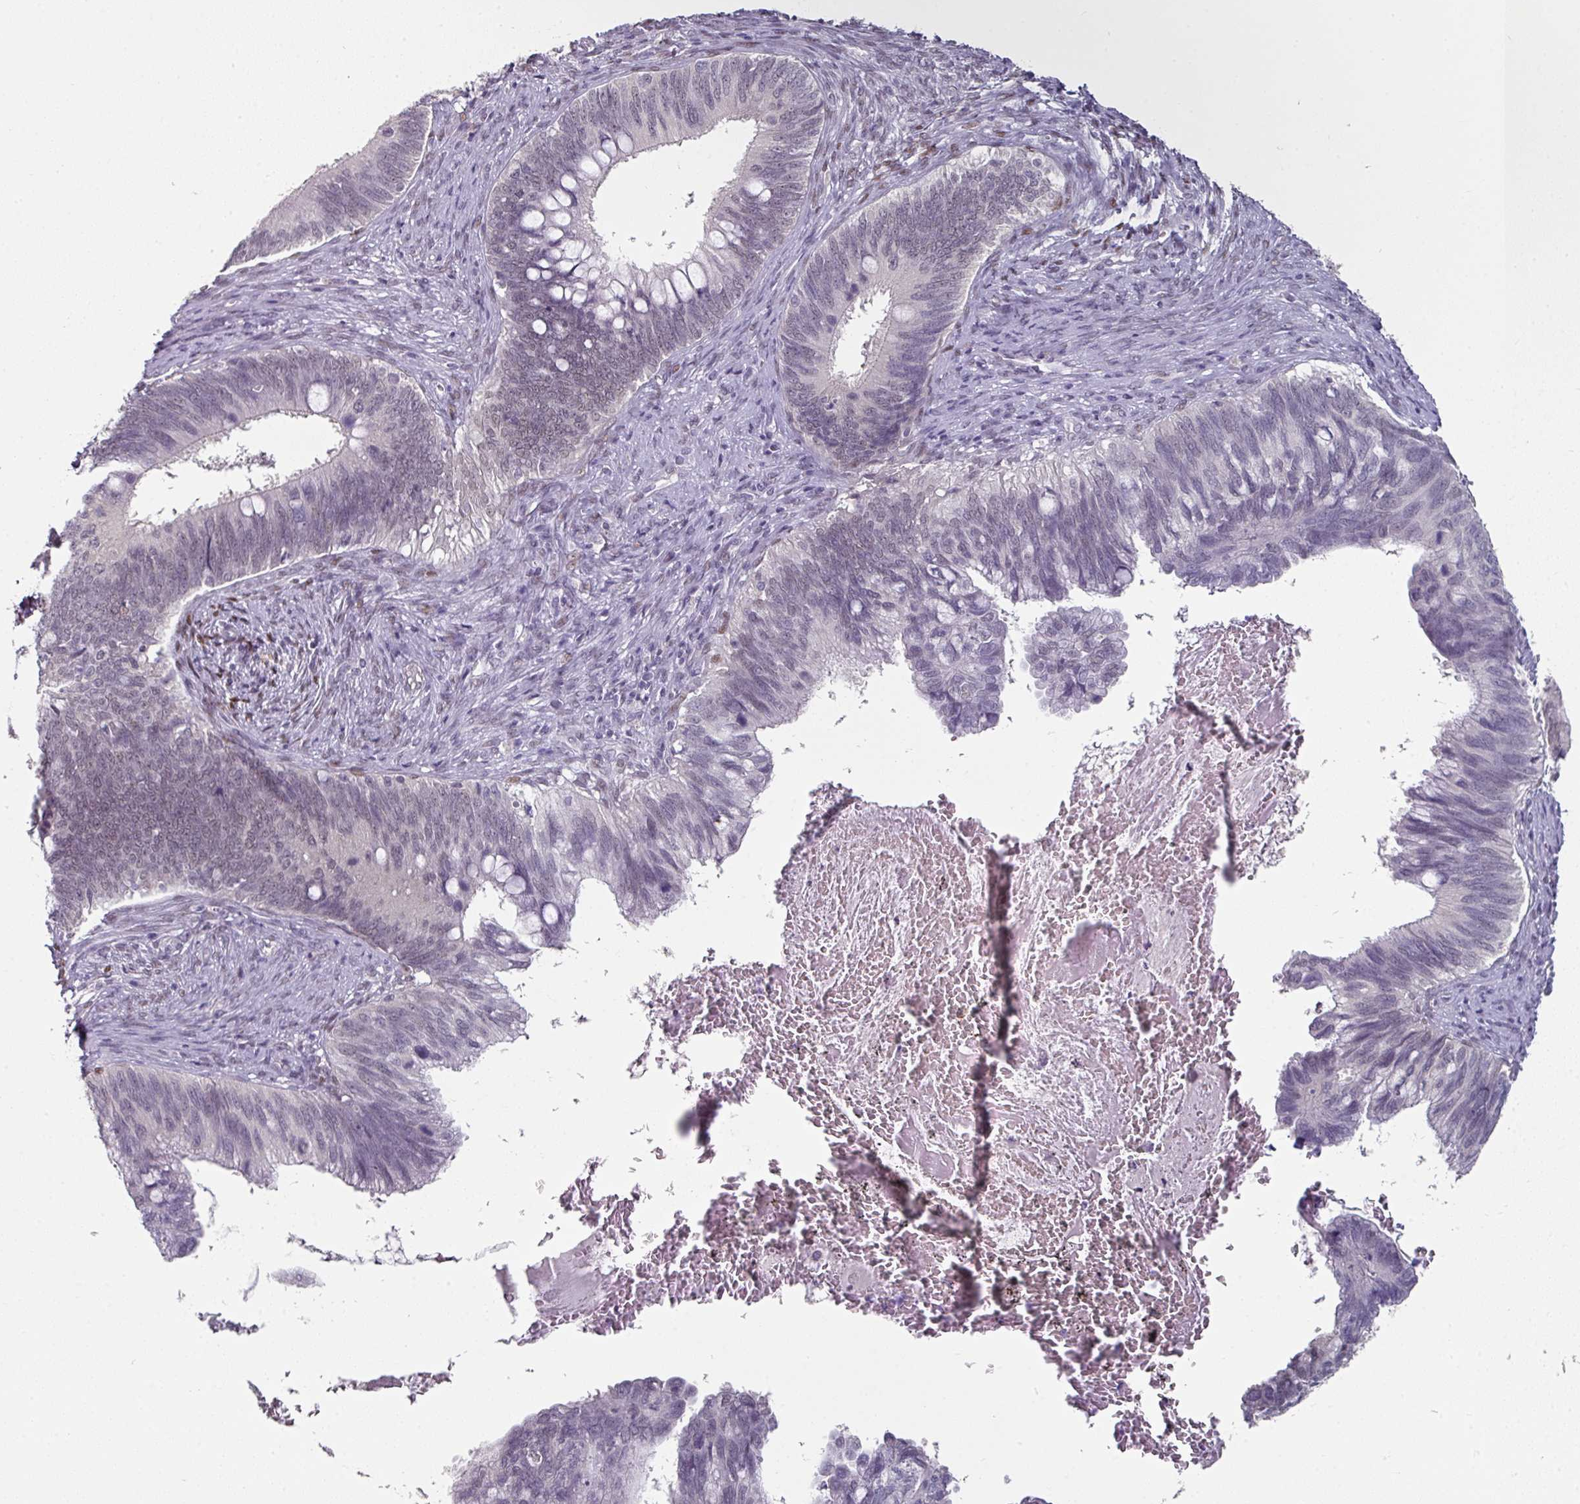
{"staining": {"intensity": "weak", "quantity": "25%-75%", "location": "nuclear"}, "tissue": "cervical cancer", "cell_type": "Tumor cells", "image_type": "cancer", "snomed": [{"axis": "morphology", "description": "Adenocarcinoma, NOS"}, {"axis": "topography", "description": "Cervix"}], "caption": "High-magnification brightfield microscopy of adenocarcinoma (cervical) stained with DAB (3,3'-diaminobenzidine) (brown) and counterstained with hematoxylin (blue). tumor cells exhibit weak nuclear positivity is identified in about25%-75% of cells. The protein of interest is shown in brown color, while the nuclei are stained blue.", "gene": "ELK1", "patient": {"sex": "female", "age": 42}}